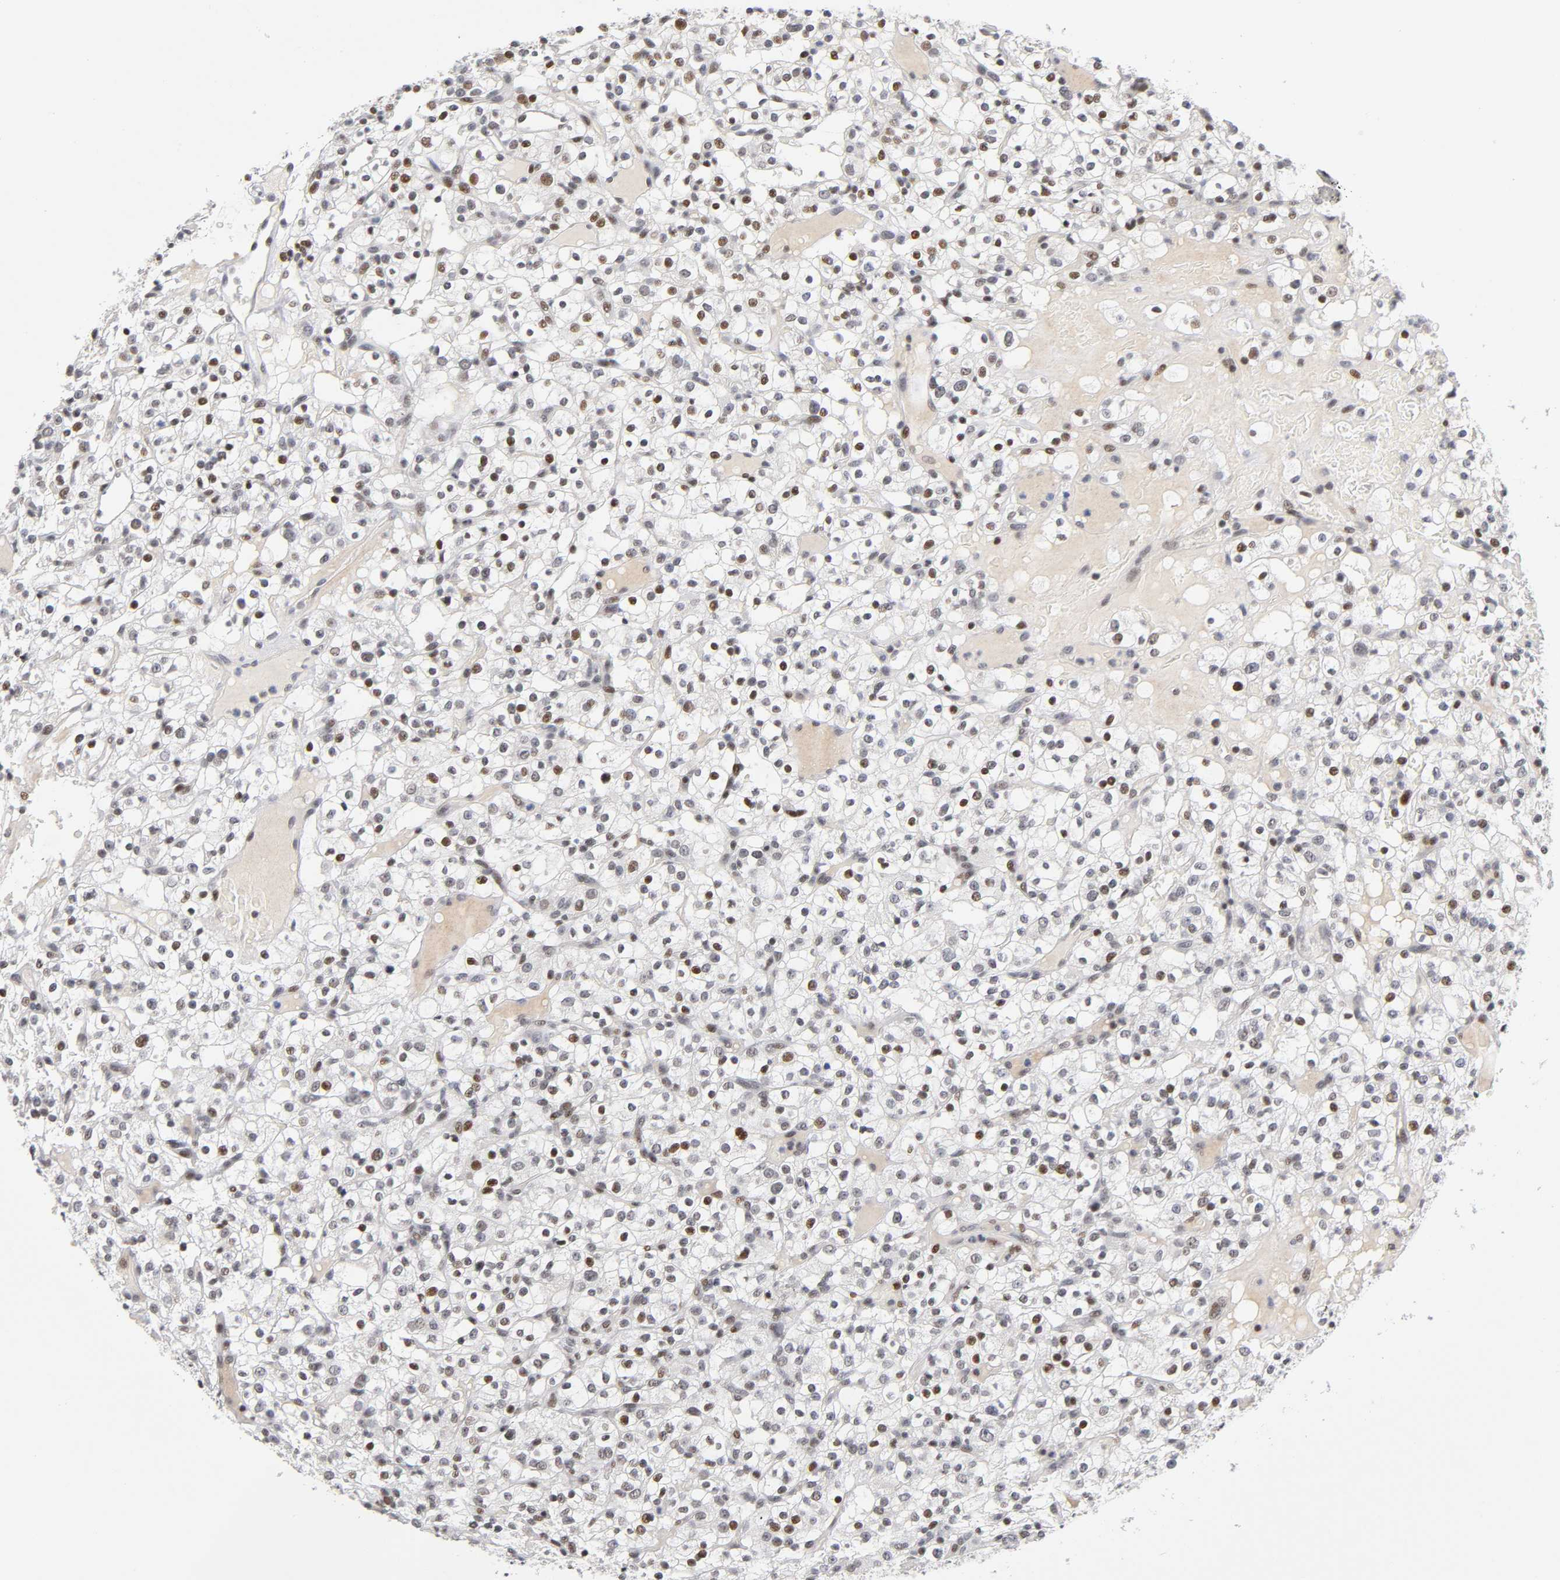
{"staining": {"intensity": "strong", "quantity": ">75%", "location": "nuclear"}, "tissue": "renal cancer", "cell_type": "Tumor cells", "image_type": "cancer", "snomed": [{"axis": "morphology", "description": "Normal tissue, NOS"}, {"axis": "morphology", "description": "Adenocarcinoma, NOS"}, {"axis": "topography", "description": "Kidney"}], "caption": "Renal cancer (adenocarcinoma) tissue shows strong nuclear expression in approximately >75% of tumor cells, visualized by immunohistochemistry.", "gene": "SP3", "patient": {"sex": "female", "age": 72}}